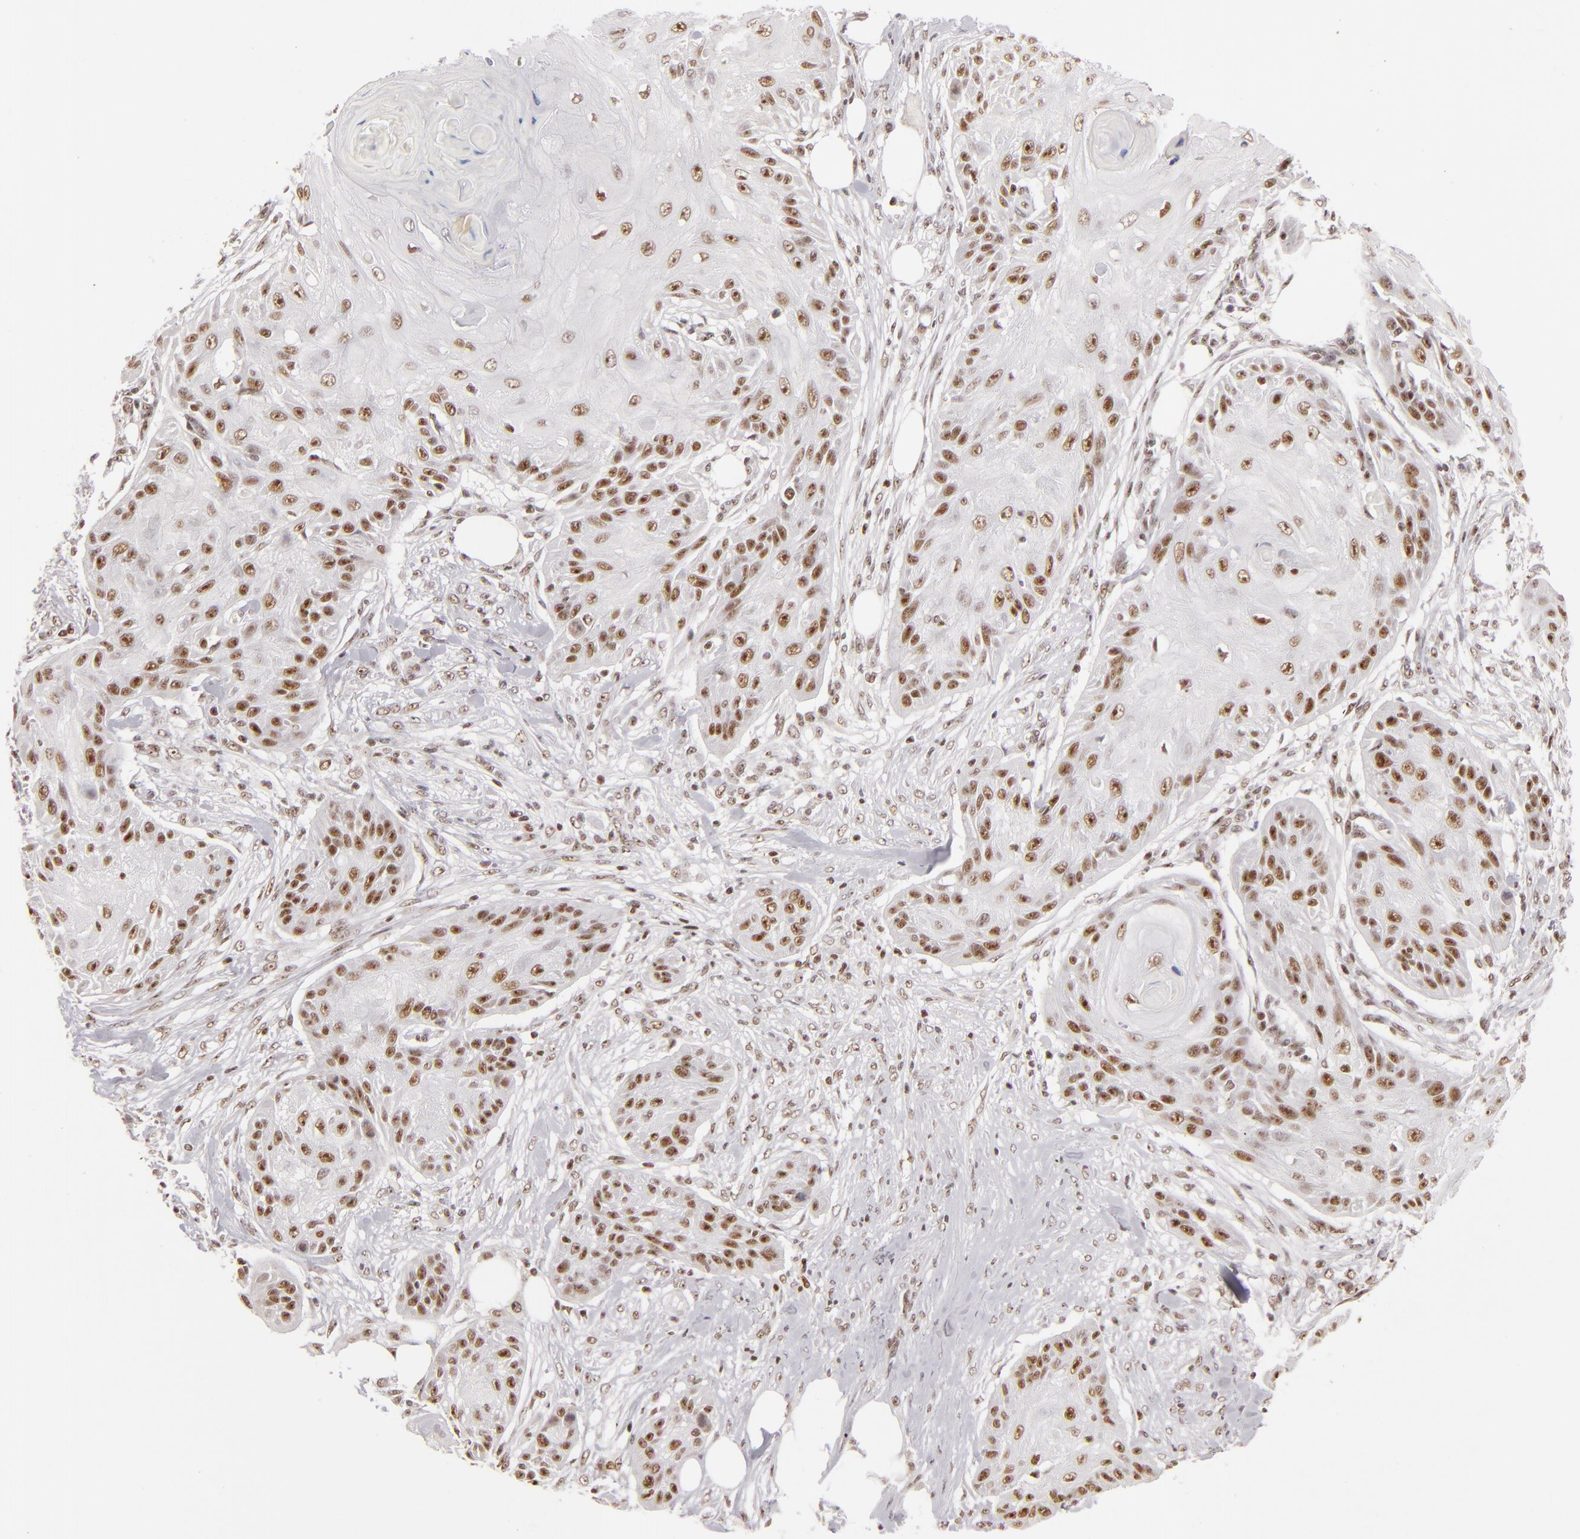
{"staining": {"intensity": "strong", "quantity": ">75%", "location": "nuclear"}, "tissue": "skin cancer", "cell_type": "Tumor cells", "image_type": "cancer", "snomed": [{"axis": "morphology", "description": "Squamous cell carcinoma, NOS"}, {"axis": "topography", "description": "Skin"}], "caption": "Strong nuclear positivity is identified in approximately >75% of tumor cells in skin squamous cell carcinoma.", "gene": "DAXX", "patient": {"sex": "female", "age": 88}}